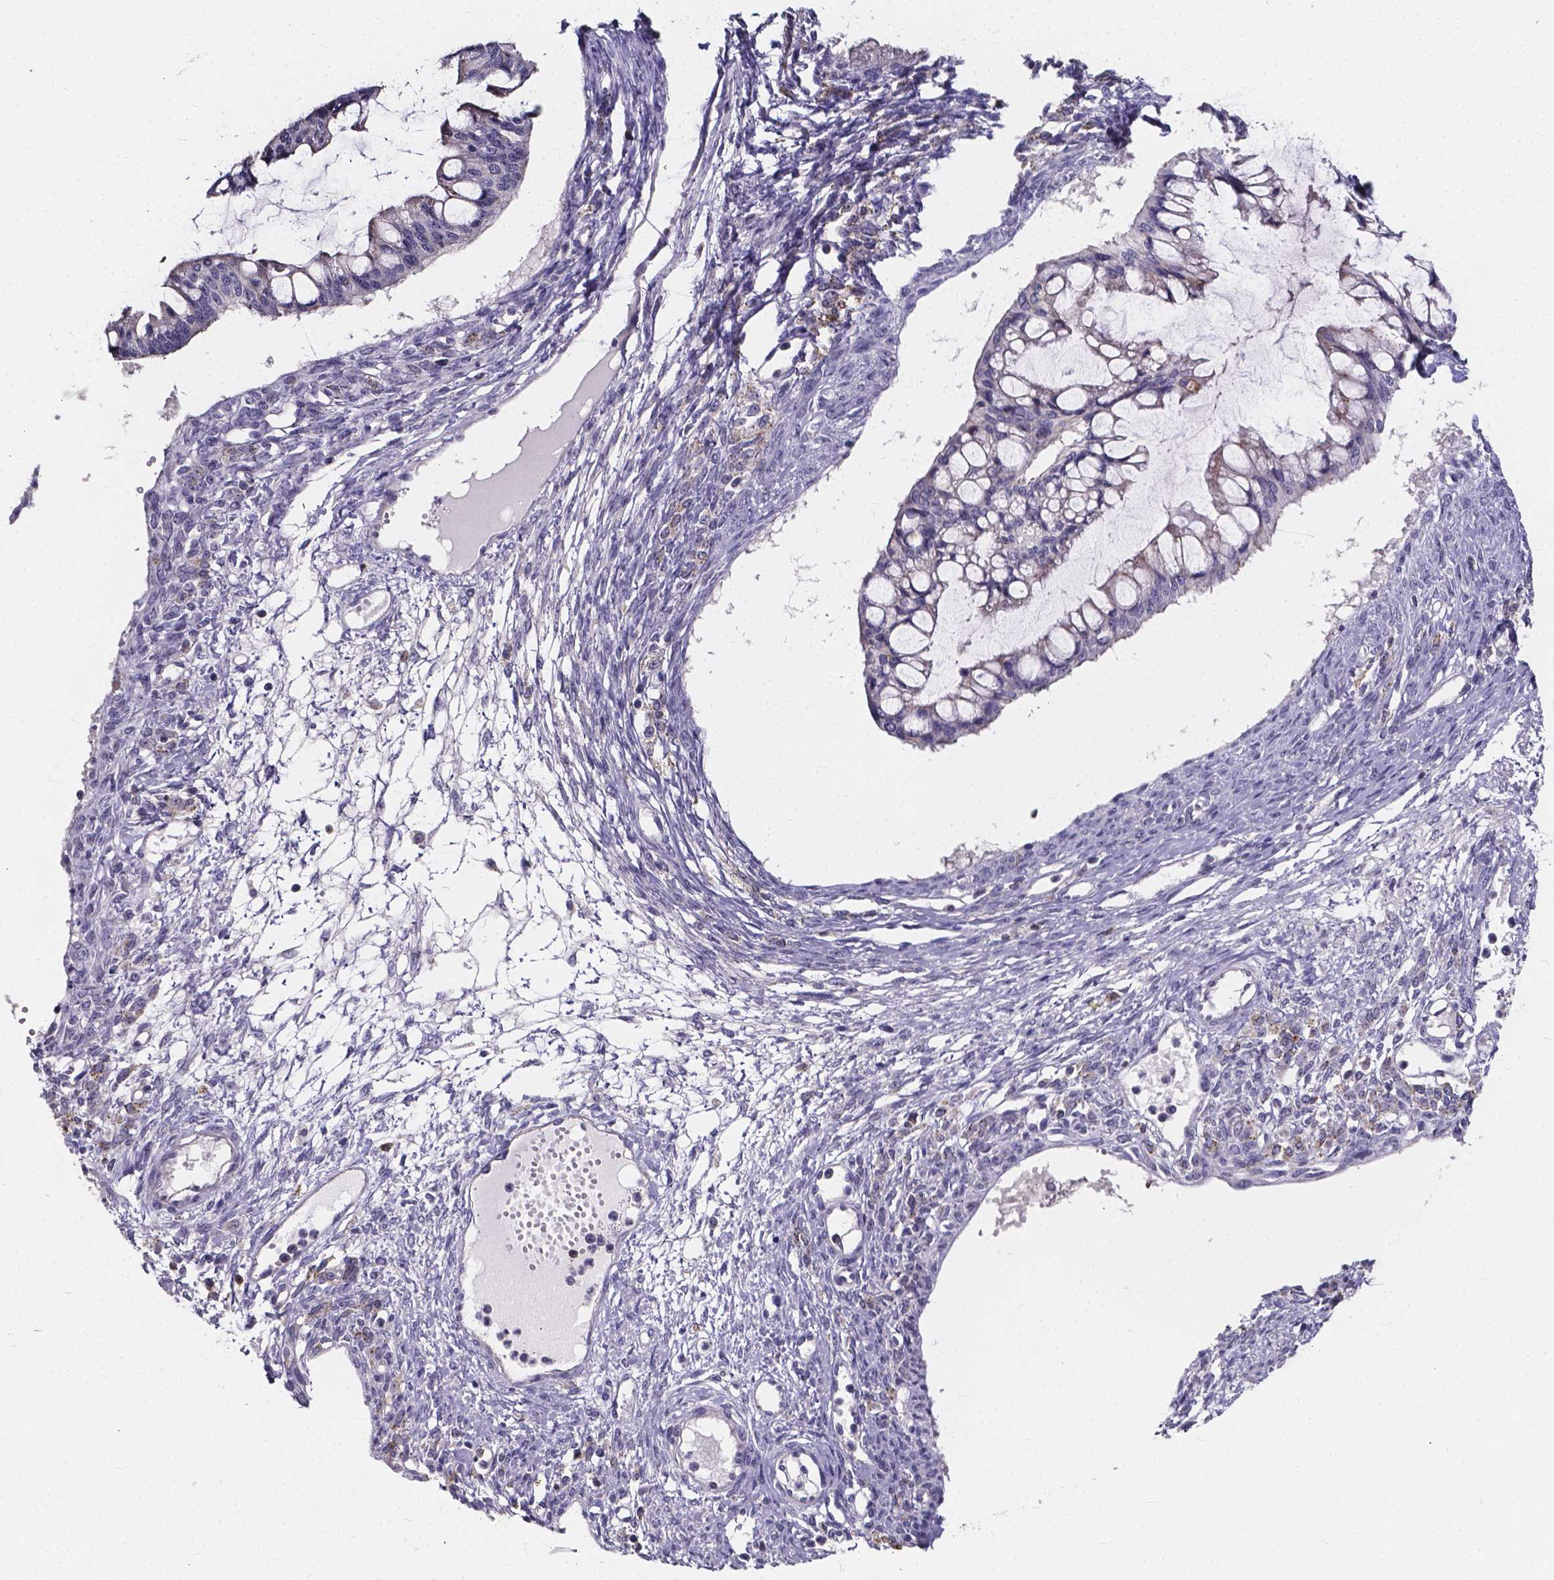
{"staining": {"intensity": "weak", "quantity": "<25%", "location": "cytoplasmic/membranous"}, "tissue": "ovarian cancer", "cell_type": "Tumor cells", "image_type": "cancer", "snomed": [{"axis": "morphology", "description": "Cystadenocarcinoma, mucinous, NOS"}, {"axis": "topography", "description": "Ovary"}], "caption": "Immunohistochemistry (IHC) photomicrograph of neoplastic tissue: ovarian cancer stained with DAB reveals no significant protein expression in tumor cells.", "gene": "THEMIS", "patient": {"sex": "female", "age": 73}}